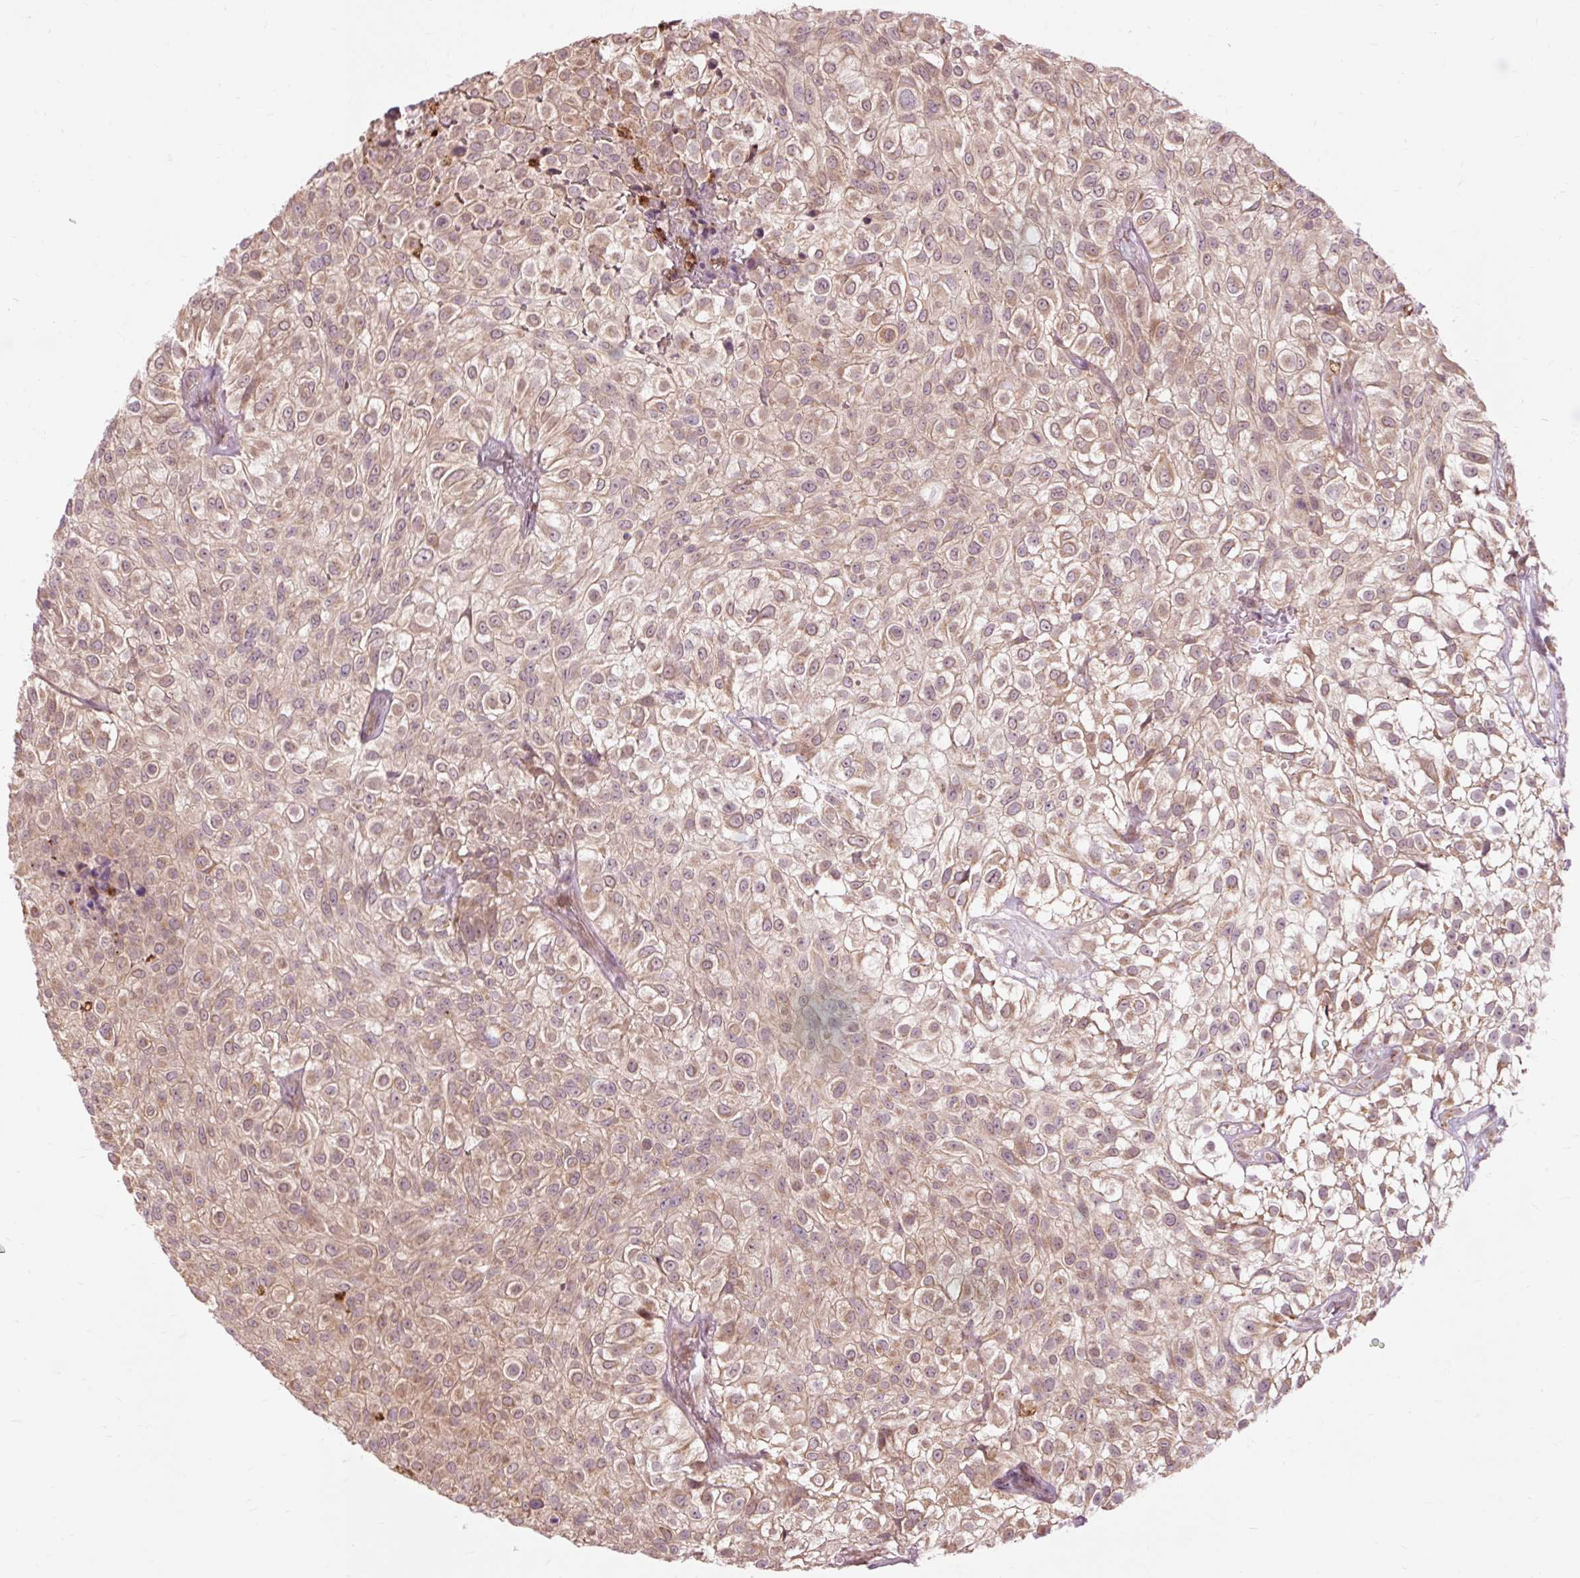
{"staining": {"intensity": "weak", "quantity": ">75%", "location": "cytoplasmic/membranous"}, "tissue": "urothelial cancer", "cell_type": "Tumor cells", "image_type": "cancer", "snomed": [{"axis": "morphology", "description": "Urothelial carcinoma, High grade"}, {"axis": "topography", "description": "Urinary bladder"}], "caption": "A high-resolution image shows IHC staining of high-grade urothelial carcinoma, which exhibits weak cytoplasmic/membranous expression in about >75% of tumor cells.", "gene": "PRDX5", "patient": {"sex": "male", "age": 56}}